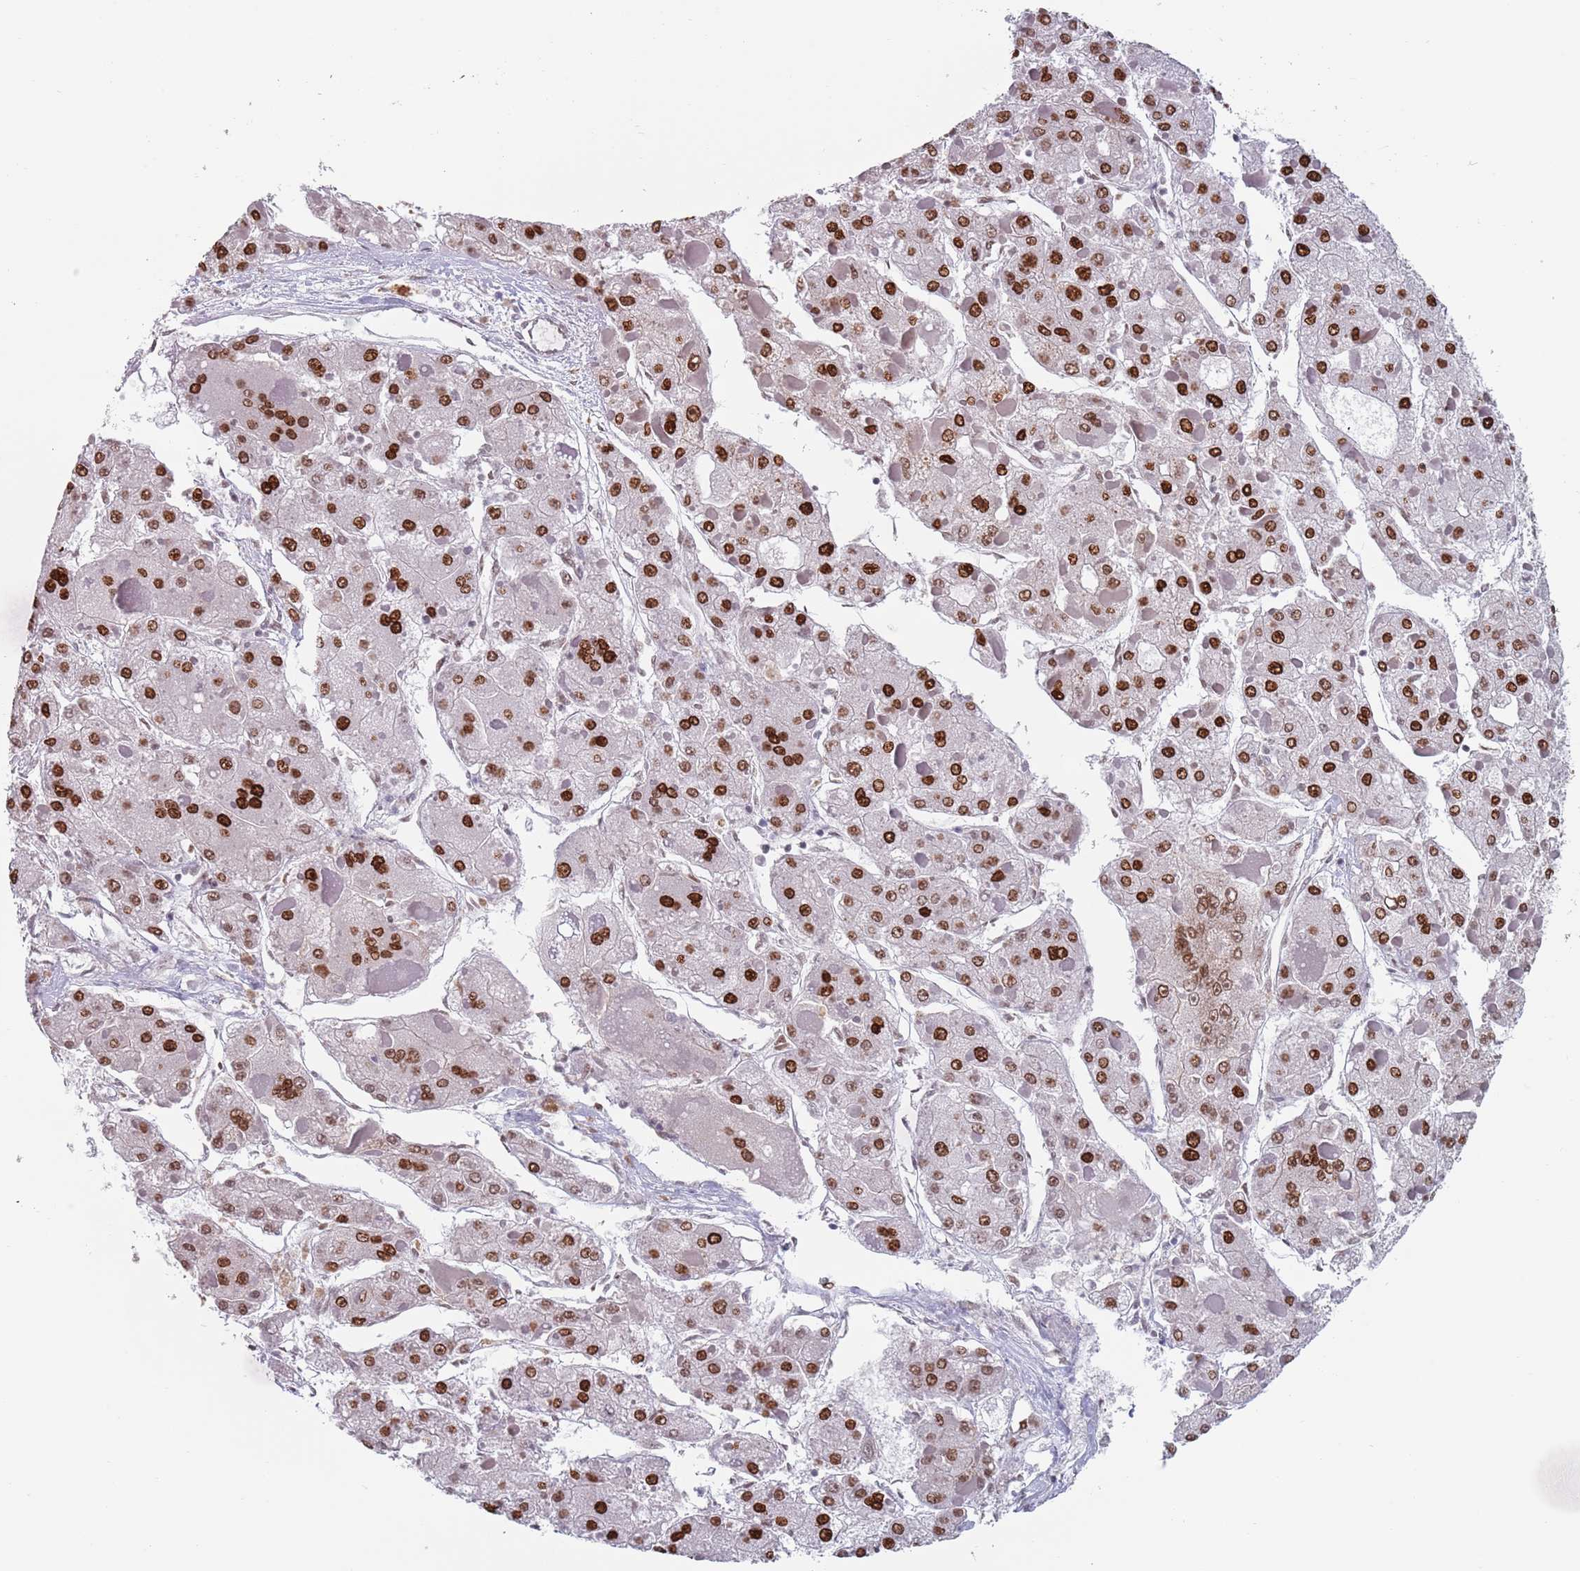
{"staining": {"intensity": "strong", "quantity": ">75%", "location": "nuclear"}, "tissue": "liver cancer", "cell_type": "Tumor cells", "image_type": "cancer", "snomed": [{"axis": "morphology", "description": "Carcinoma, Hepatocellular, NOS"}, {"axis": "topography", "description": "Liver"}], "caption": "A micrograph of human liver hepatocellular carcinoma stained for a protein shows strong nuclear brown staining in tumor cells. (Brightfield microscopy of DAB IHC at high magnification).", "gene": "MFSD12", "patient": {"sex": "female", "age": 73}}